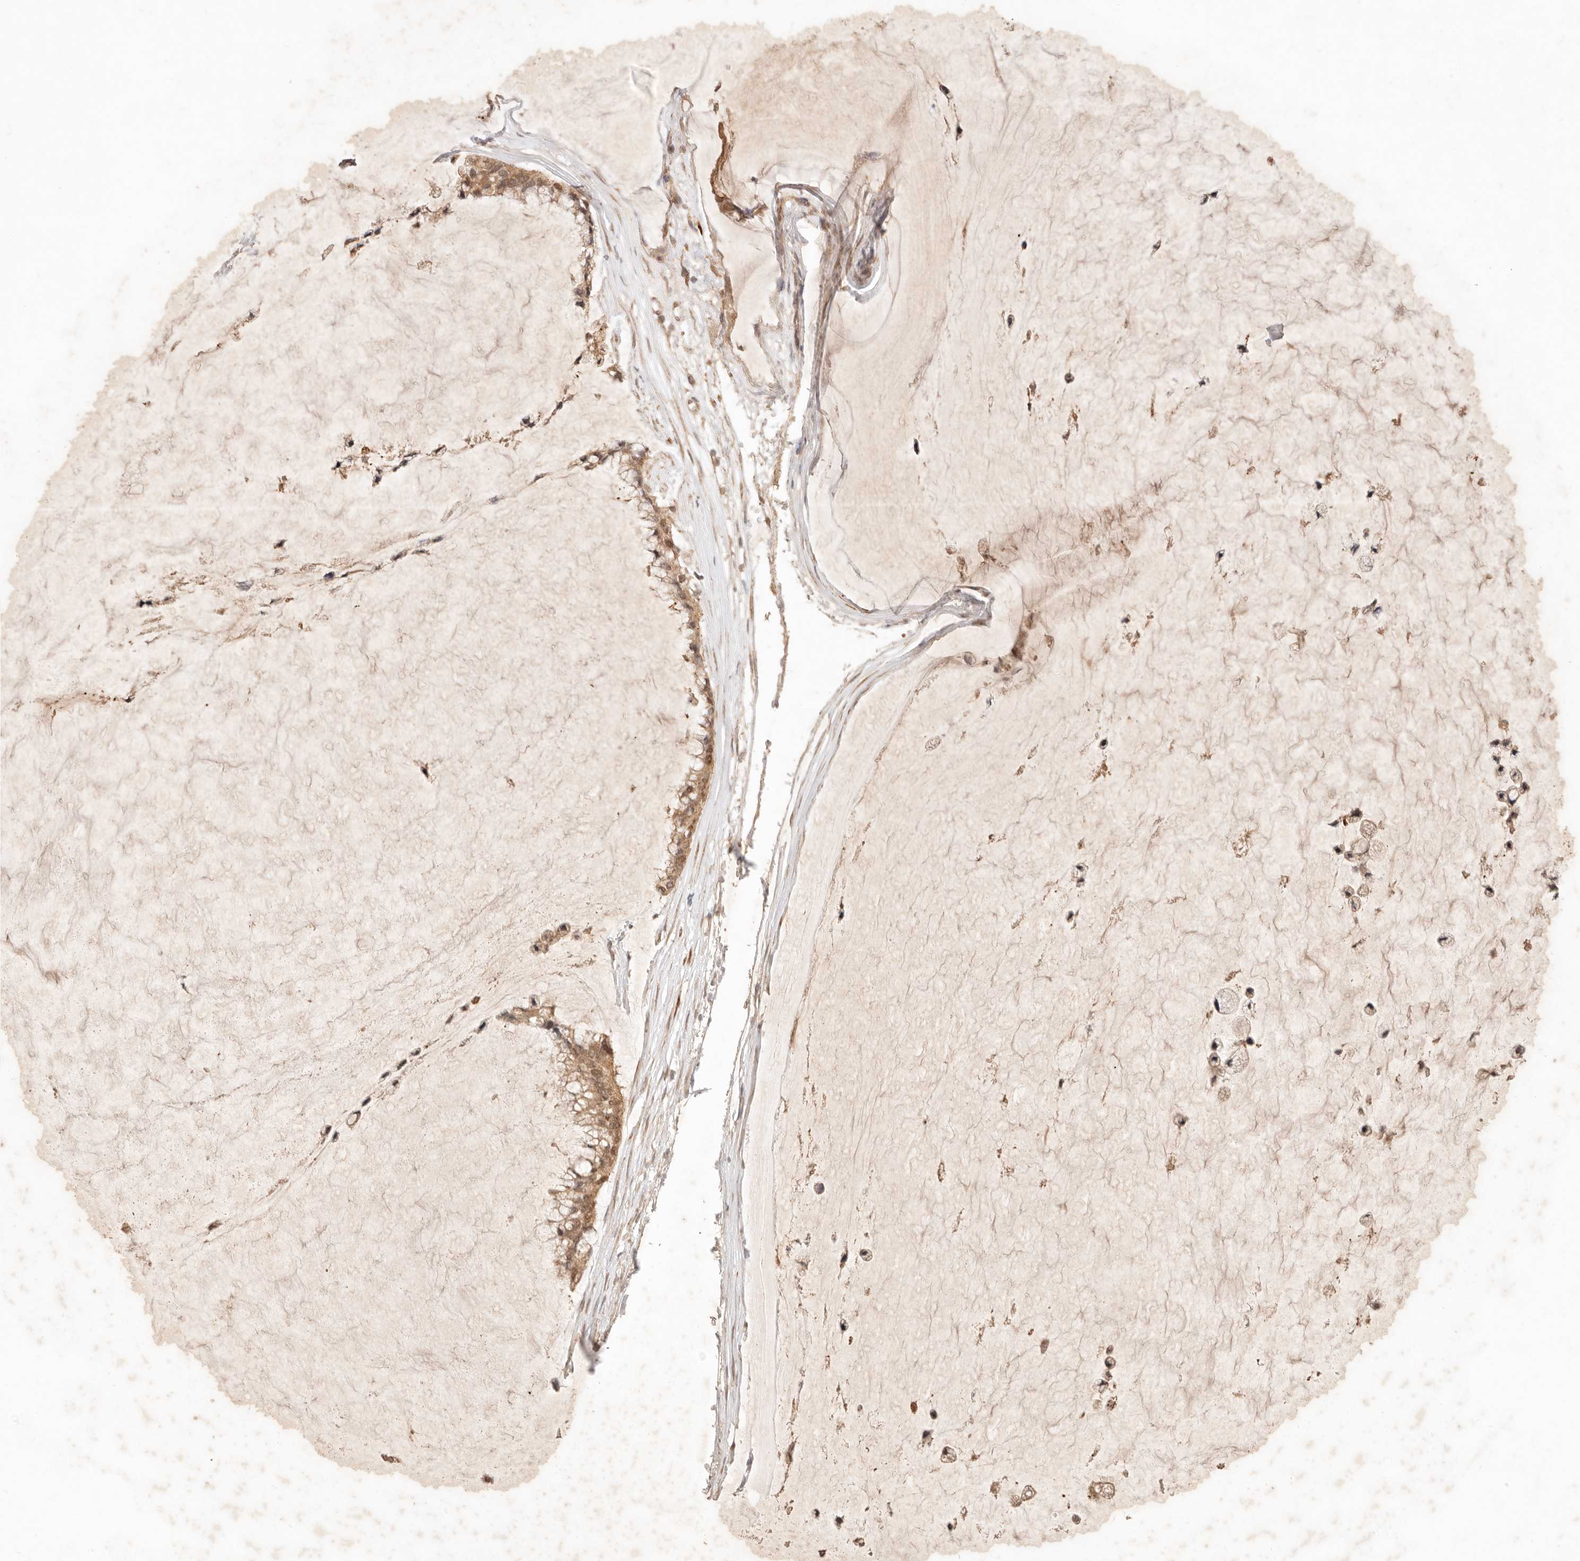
{"staining": {"intensity": "moderate", "quantity": ">75%", "location": "cytoplasmic/membranous,nuclear"}, "tissue": "ovarian cancer", "cell_type": "Tumor cells", "image_type": "cancer", "snomed": [{"axis": "morphology", "description": "Cystadenocarcinoma, mucinous, NOS"}, {"axis": "topography", "description": "Ovary"}], "caption": "Protein expression analysis of ovarian cancer demonstrates moderate cytoplasmic/membranous and nuclear positivity in approximately >75% of tumor cells.", "gene": "TRIM11", "patient": {"sex": "female", "age": 39}}